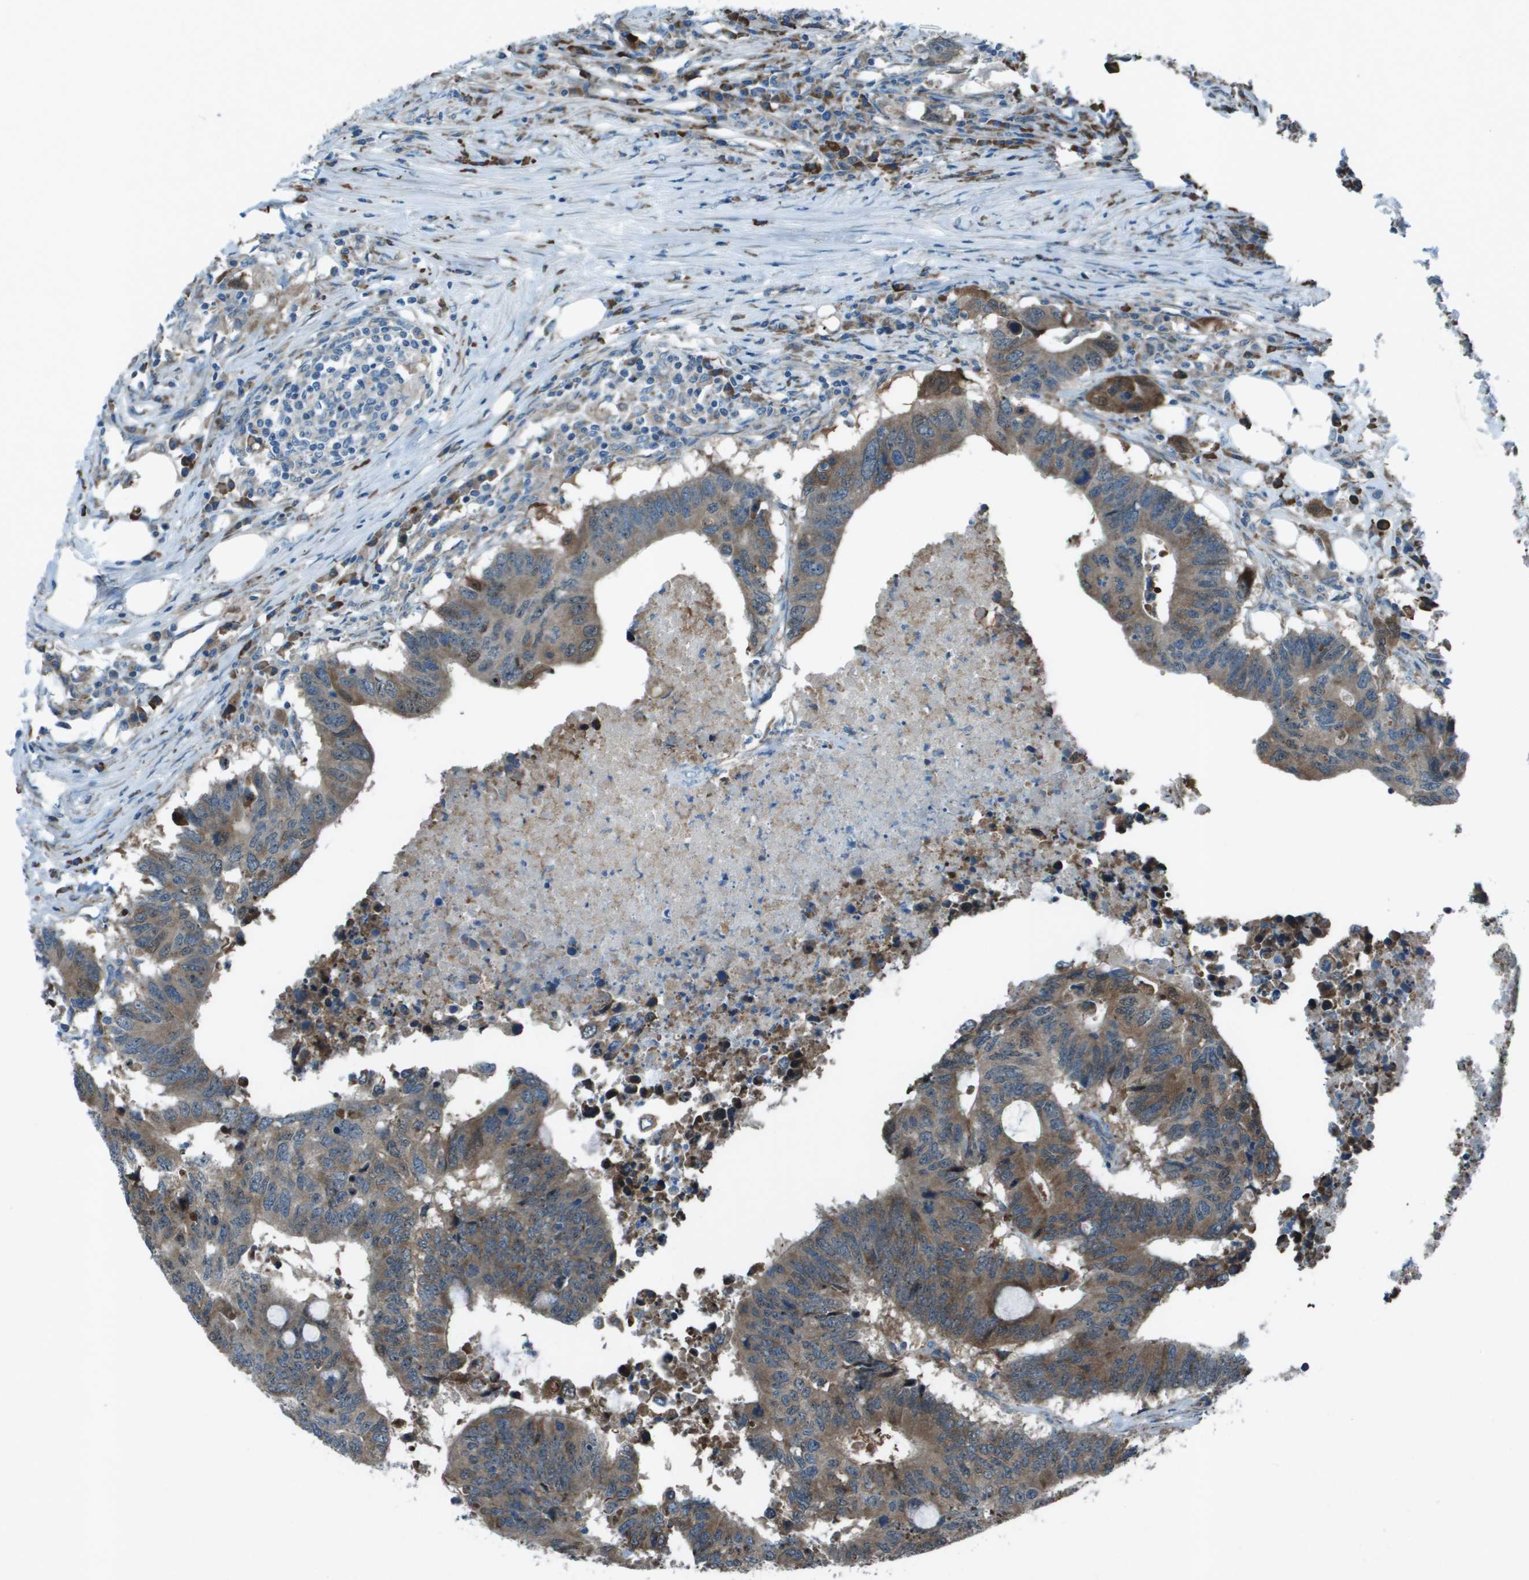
{"staining": {"intensity": "moderate", "quantity": ">75%", "location": "cytoplasmic/membranous"}, "tissue": "colorectal cancer", "cell_type": "Tumor cells", "image_type": "cancer", "snomed": [{"axis": "morphology", "description": "Adenocarcinoma, NOS"}, {"axis": "topography", "description": "Colon"}], "caption": "Colorectal cancer (adenocarcinoma) stained for a protein exhibits moderate cytoplasmic/membranous positivity in tumor cells.", "gene": "UTS2", "patient": {"sex": "male", "age": 71}}